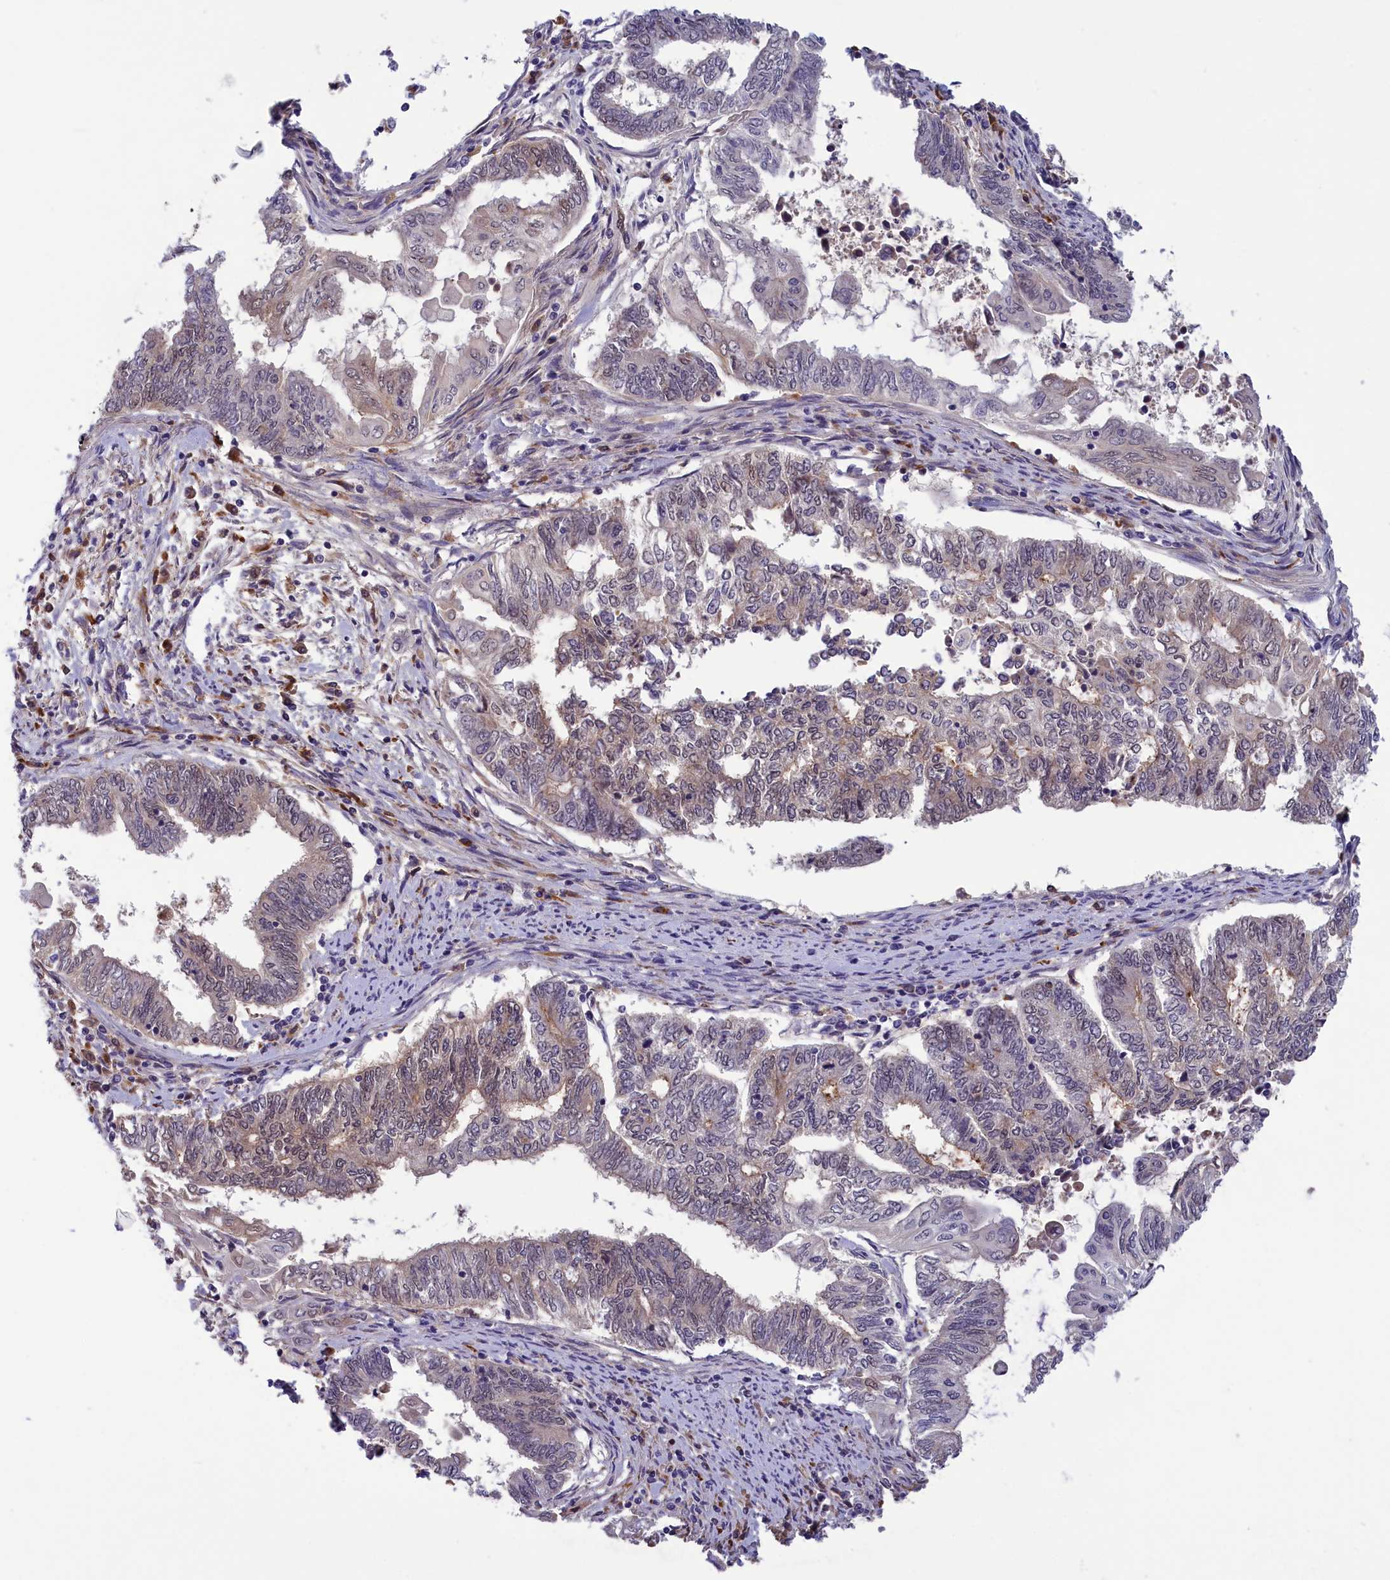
{"staining": {"intensity": "weak", "quantity": "<25%", "location": "nuclear"}, "tissue": "endometrial cancer", "cell_type": "Tumor cells", "image_type": "cancer", "snomed": [{"axis": "morphology", "description": "Adenocarcinoma, NOS"}, {"axis": "topography", "description": "Uterus"}, {"axis": "topography", "description": "Endometrium"}], "caption": "This photomicrograph is of endometrial cancer stained with IHC to label a protein in brown with the nuclei are counter-stained blue. There is no expression in tumor cells.", "gene": "STYX", "patient": {"sex": "female", "age": 70}}